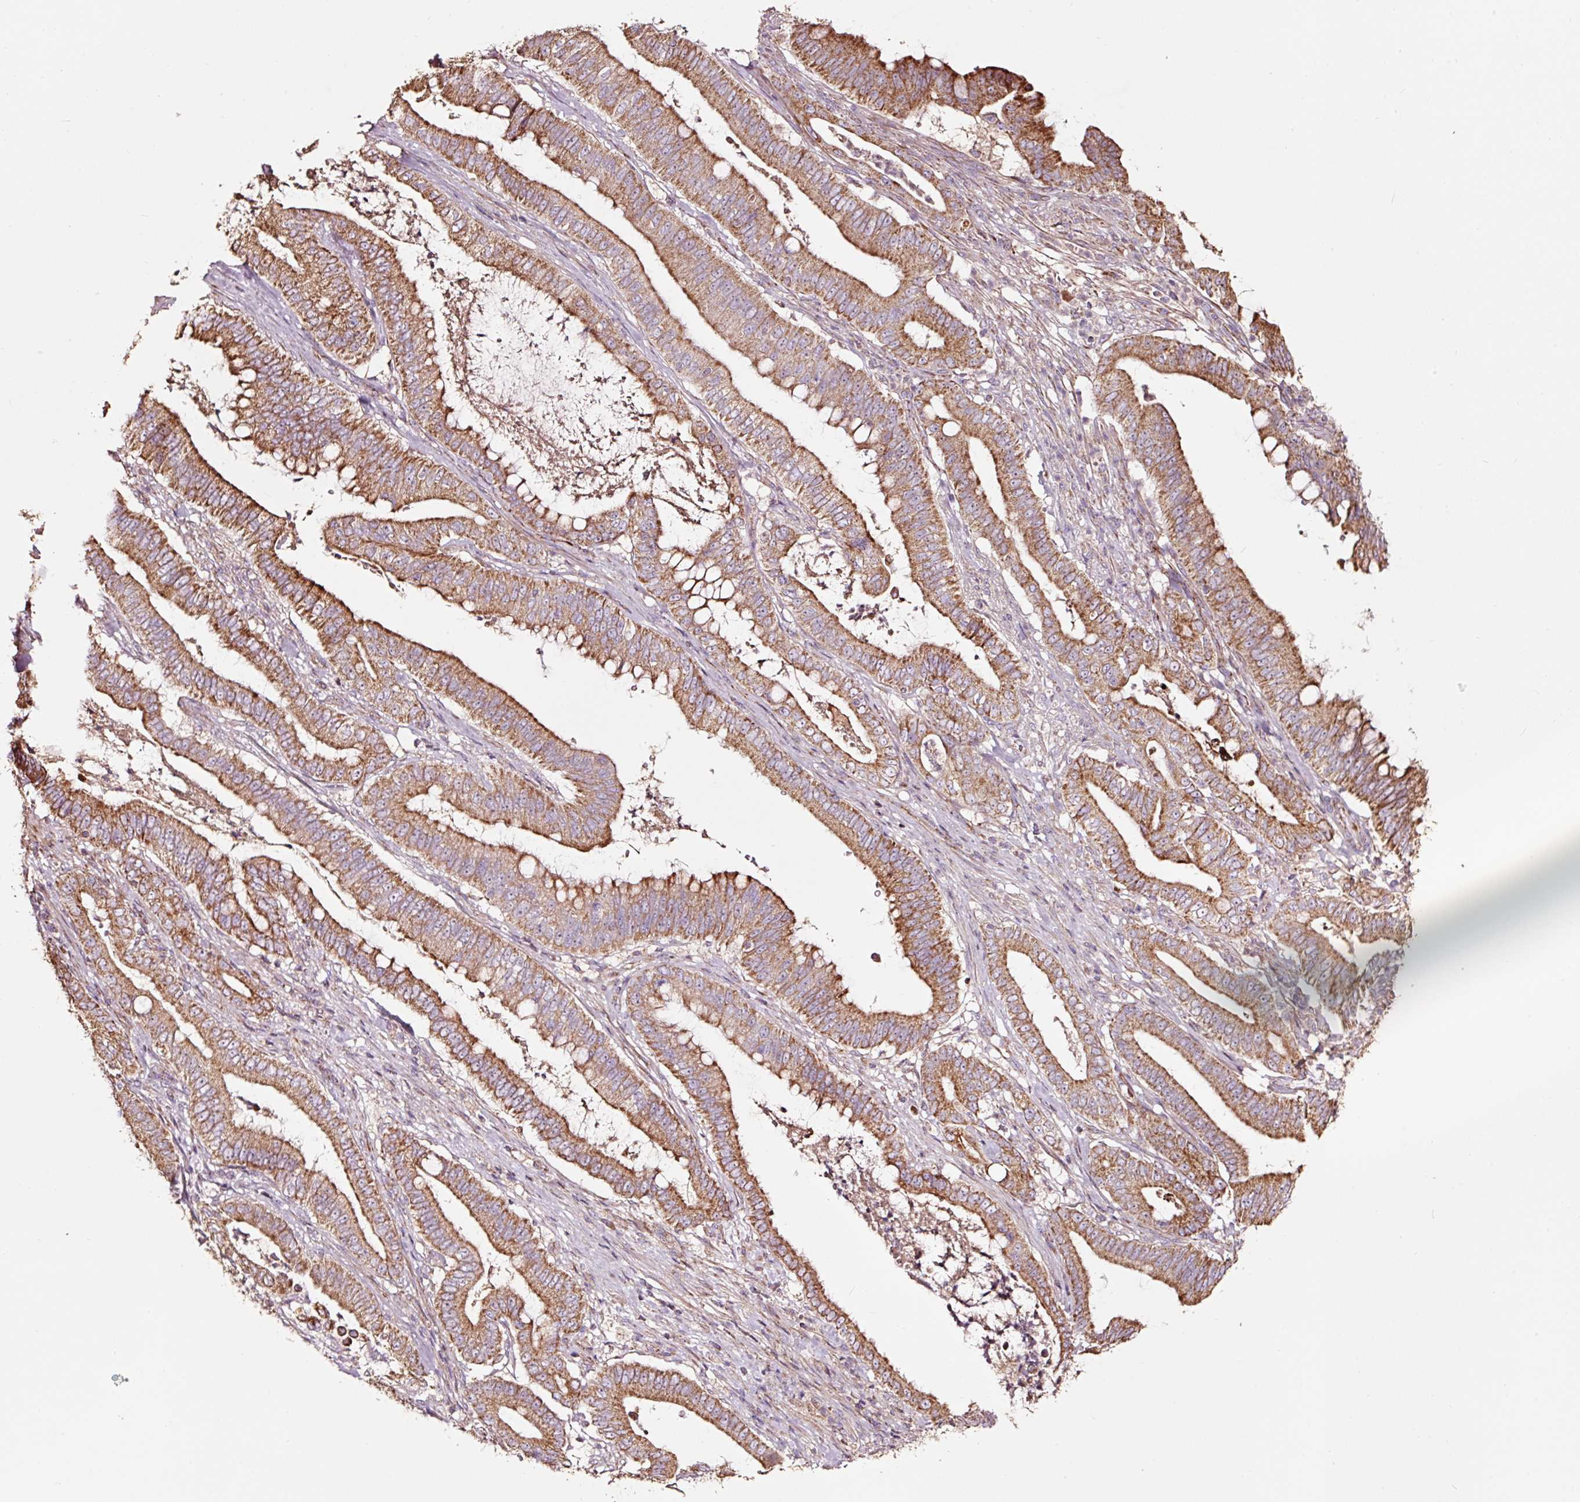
{"staining": {"intensity": "strong", "quantity": ">75%", "location": "cytoplasmic/membranous"}, "tissue": "pancreatic cancer", "cell_type": "Tumor cells", "image_type": "cancer", "snomed": [{"axis": "morphology", "description": "Adenocarcinoma, NOS"}, {"axis": "topography", "description": "Pancreas"}], "caption": "Immunohistochemical staining of pancreatic adenocarcinoma shows high levels of strong cytoplasmic/membranous positivity in approximately >75% of tumor cells.", "gene": "TPM1", "patient": {"sex": "male", "age": 71}}